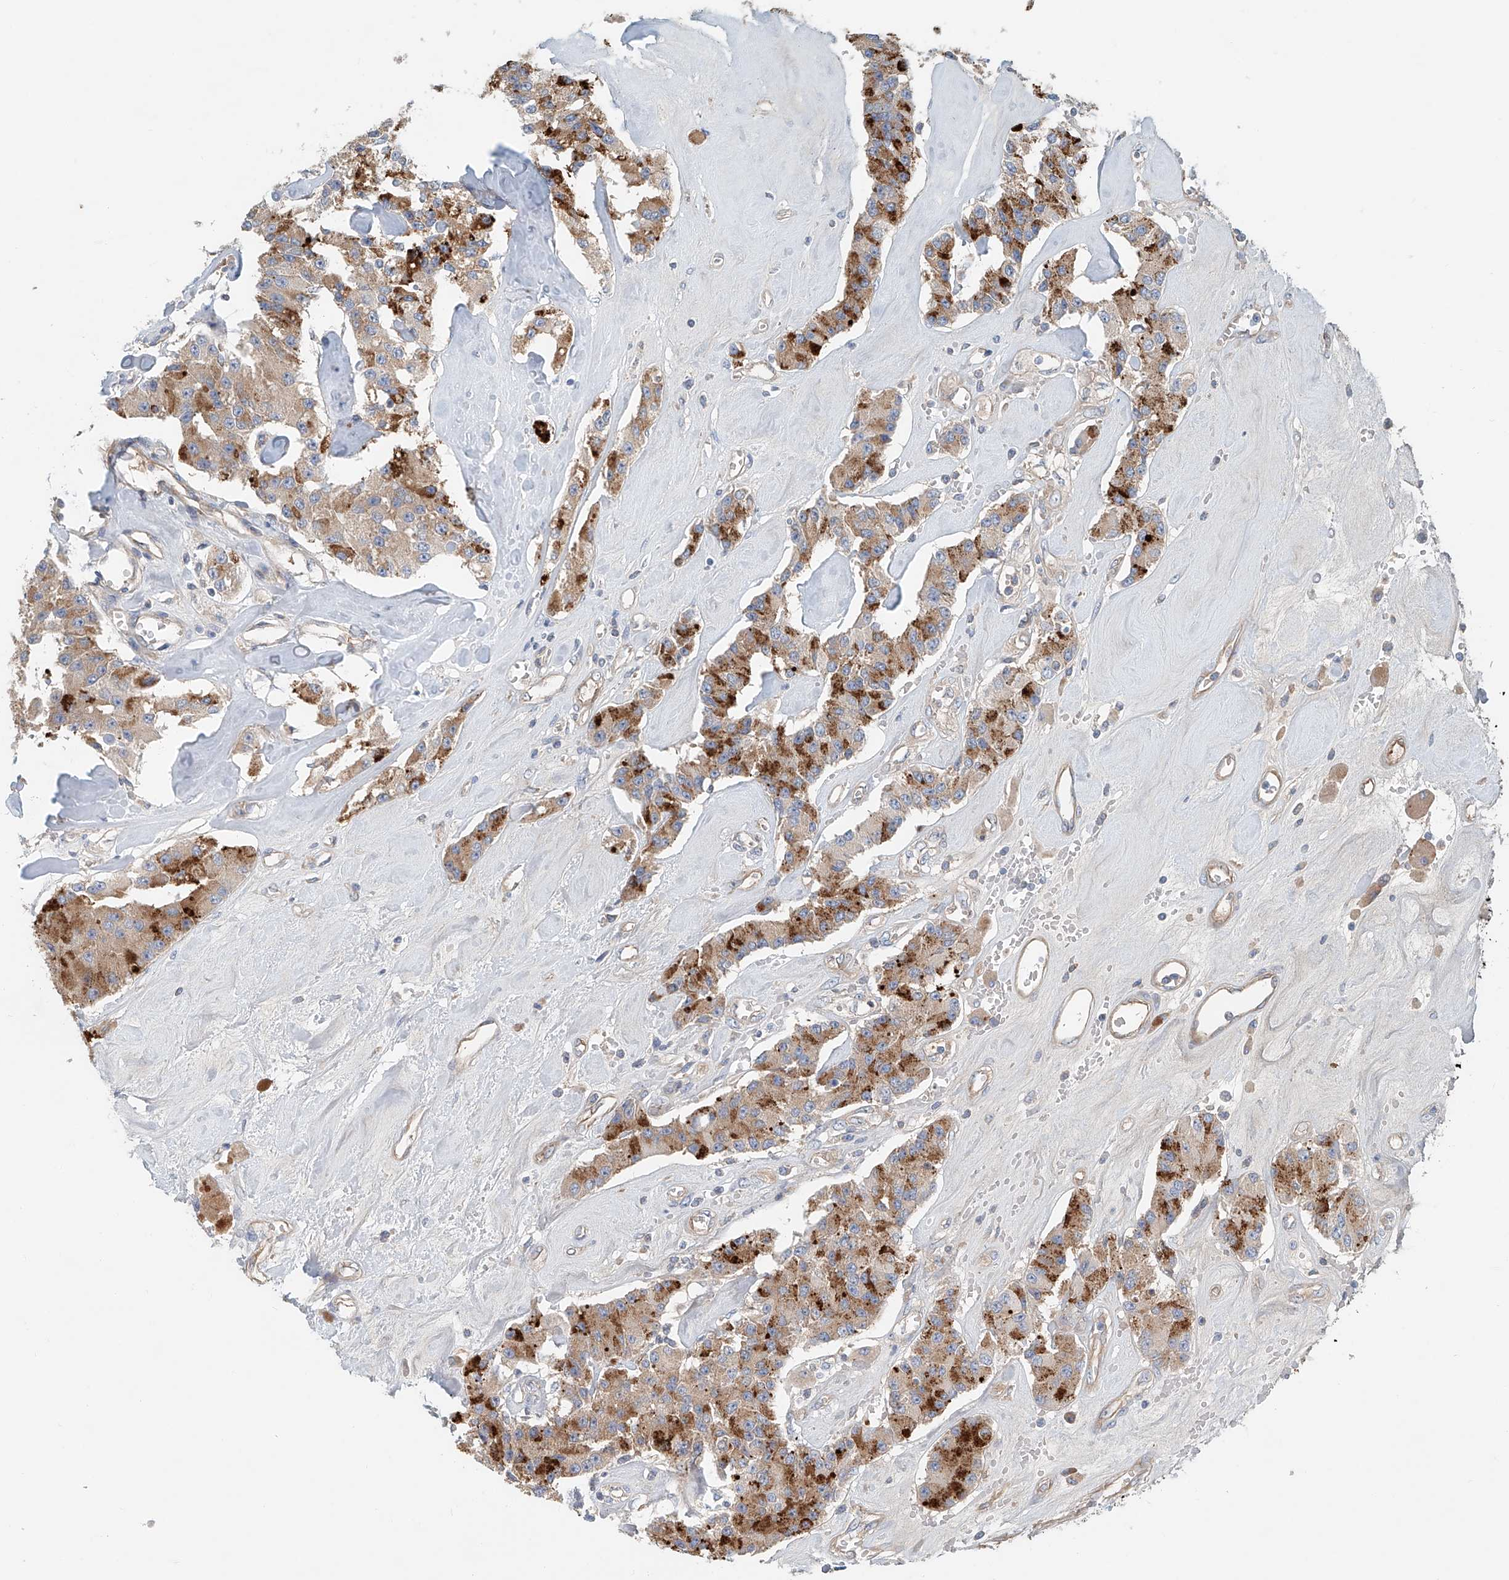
{"staining": {"intensity": "moderate", "quantity": ">75%", "location": "cytoplasmic/membranous"}, "tissue": "carcinoid", "cell_type": "Tumor cells", "image_type": "cancer", "snomed": [{"axis": "morphology", "description": "Carcinoid, malignant, NOS"}, {"axis": "topography", "description": "Pancreas"}], "caption": "Carcinoid stained for a protein (brown) reveals moderate cytoplasmic/membranous positive staining in approximately >75% of tumor cells.", "gene": "FRYL", "patient": {"sex": "male", "age": 41}}